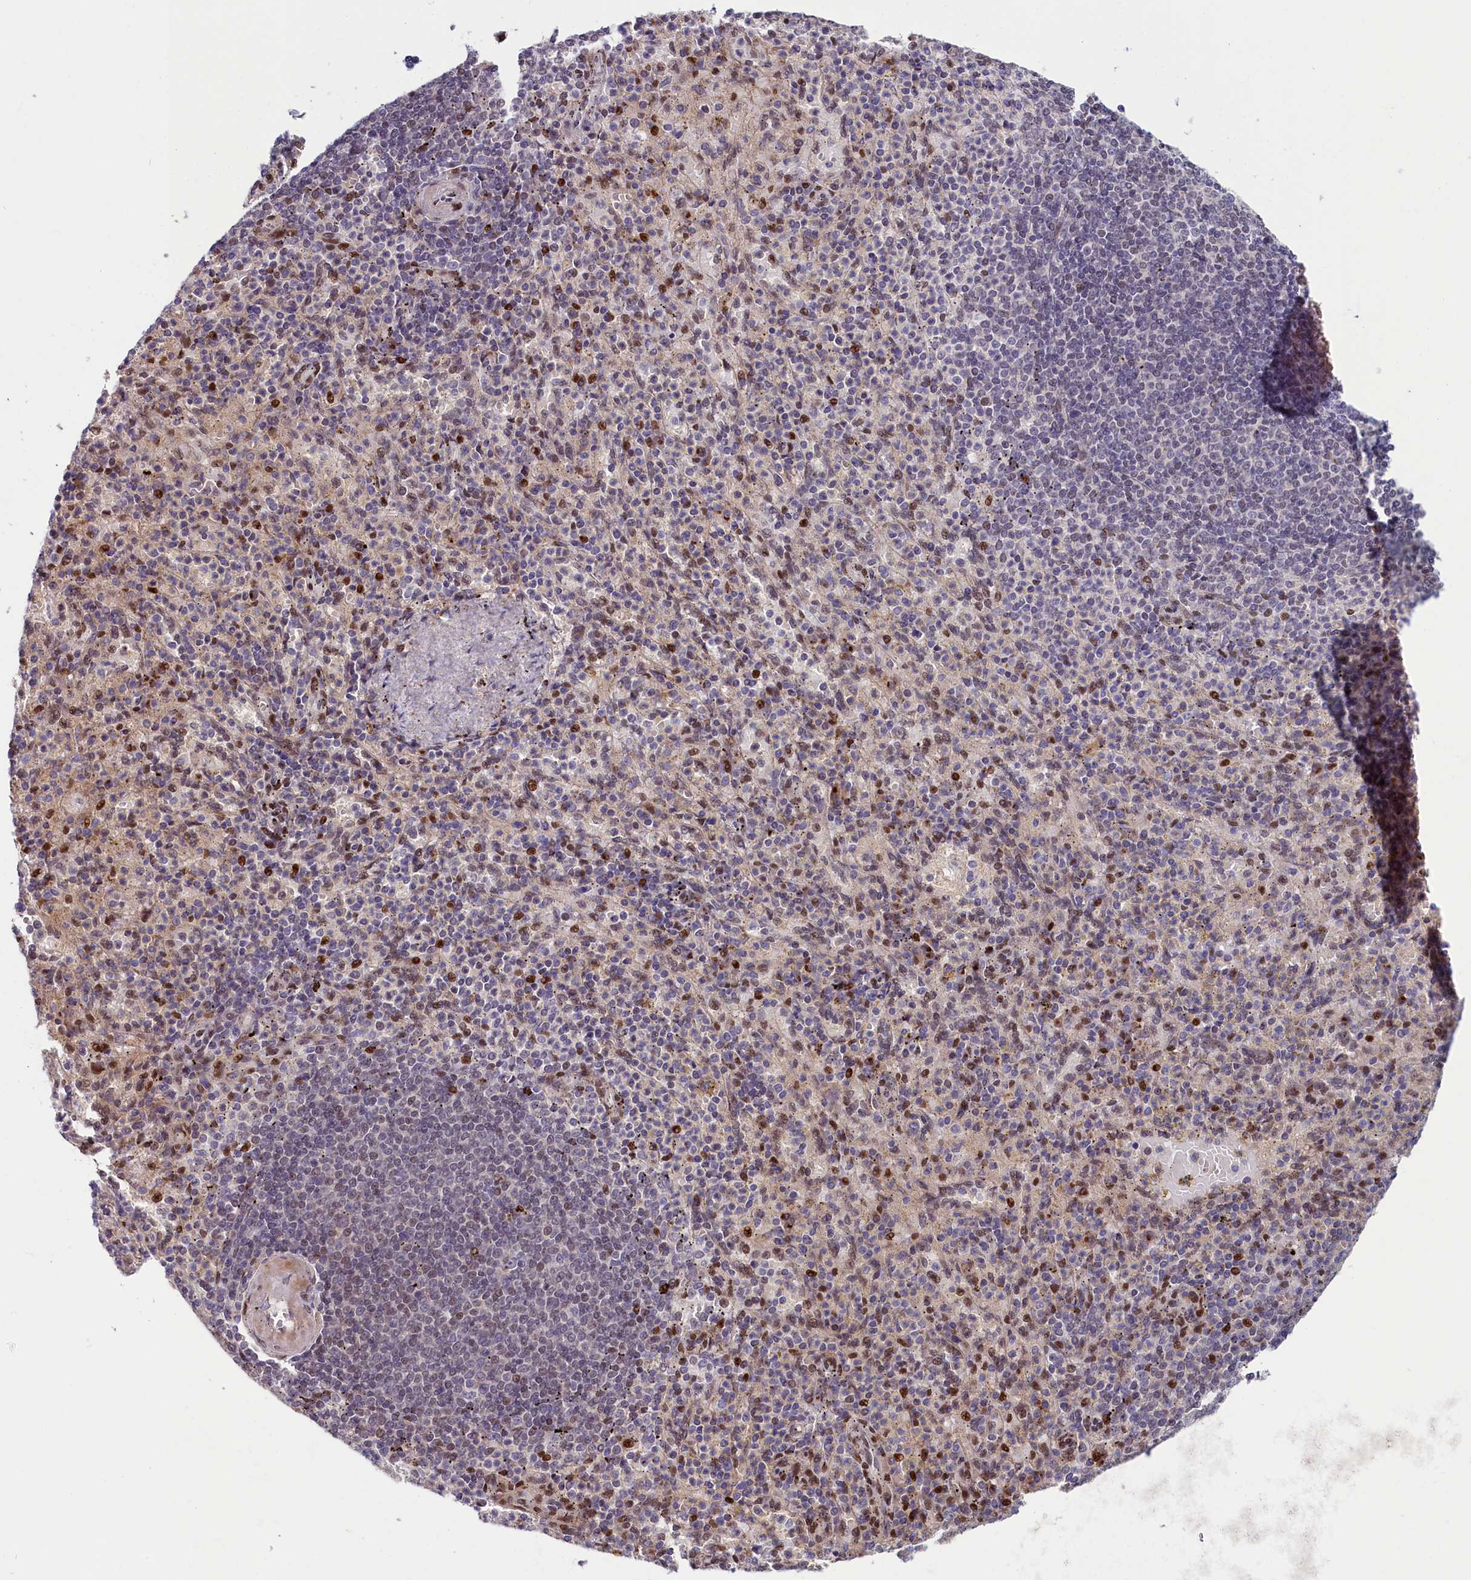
{"staining": {"intensity": "weak", "quantity": "<25%", "location": "nuclear"}, "tissue": "spleen", "cell_type": "Cells in red pulp", "image_type": "normal", "snomed": [{"axis": "morphology", "description": "Normal tissue, NOS"}, {"axis": "topography", "description": "Spleen"}], "caption": "Spleen stained for a protein using immunohistochemistry (IHC) displays no expression cells in red pulp.", "gene": "CHST12", "patient": {"sex": "female", "age": 74}}